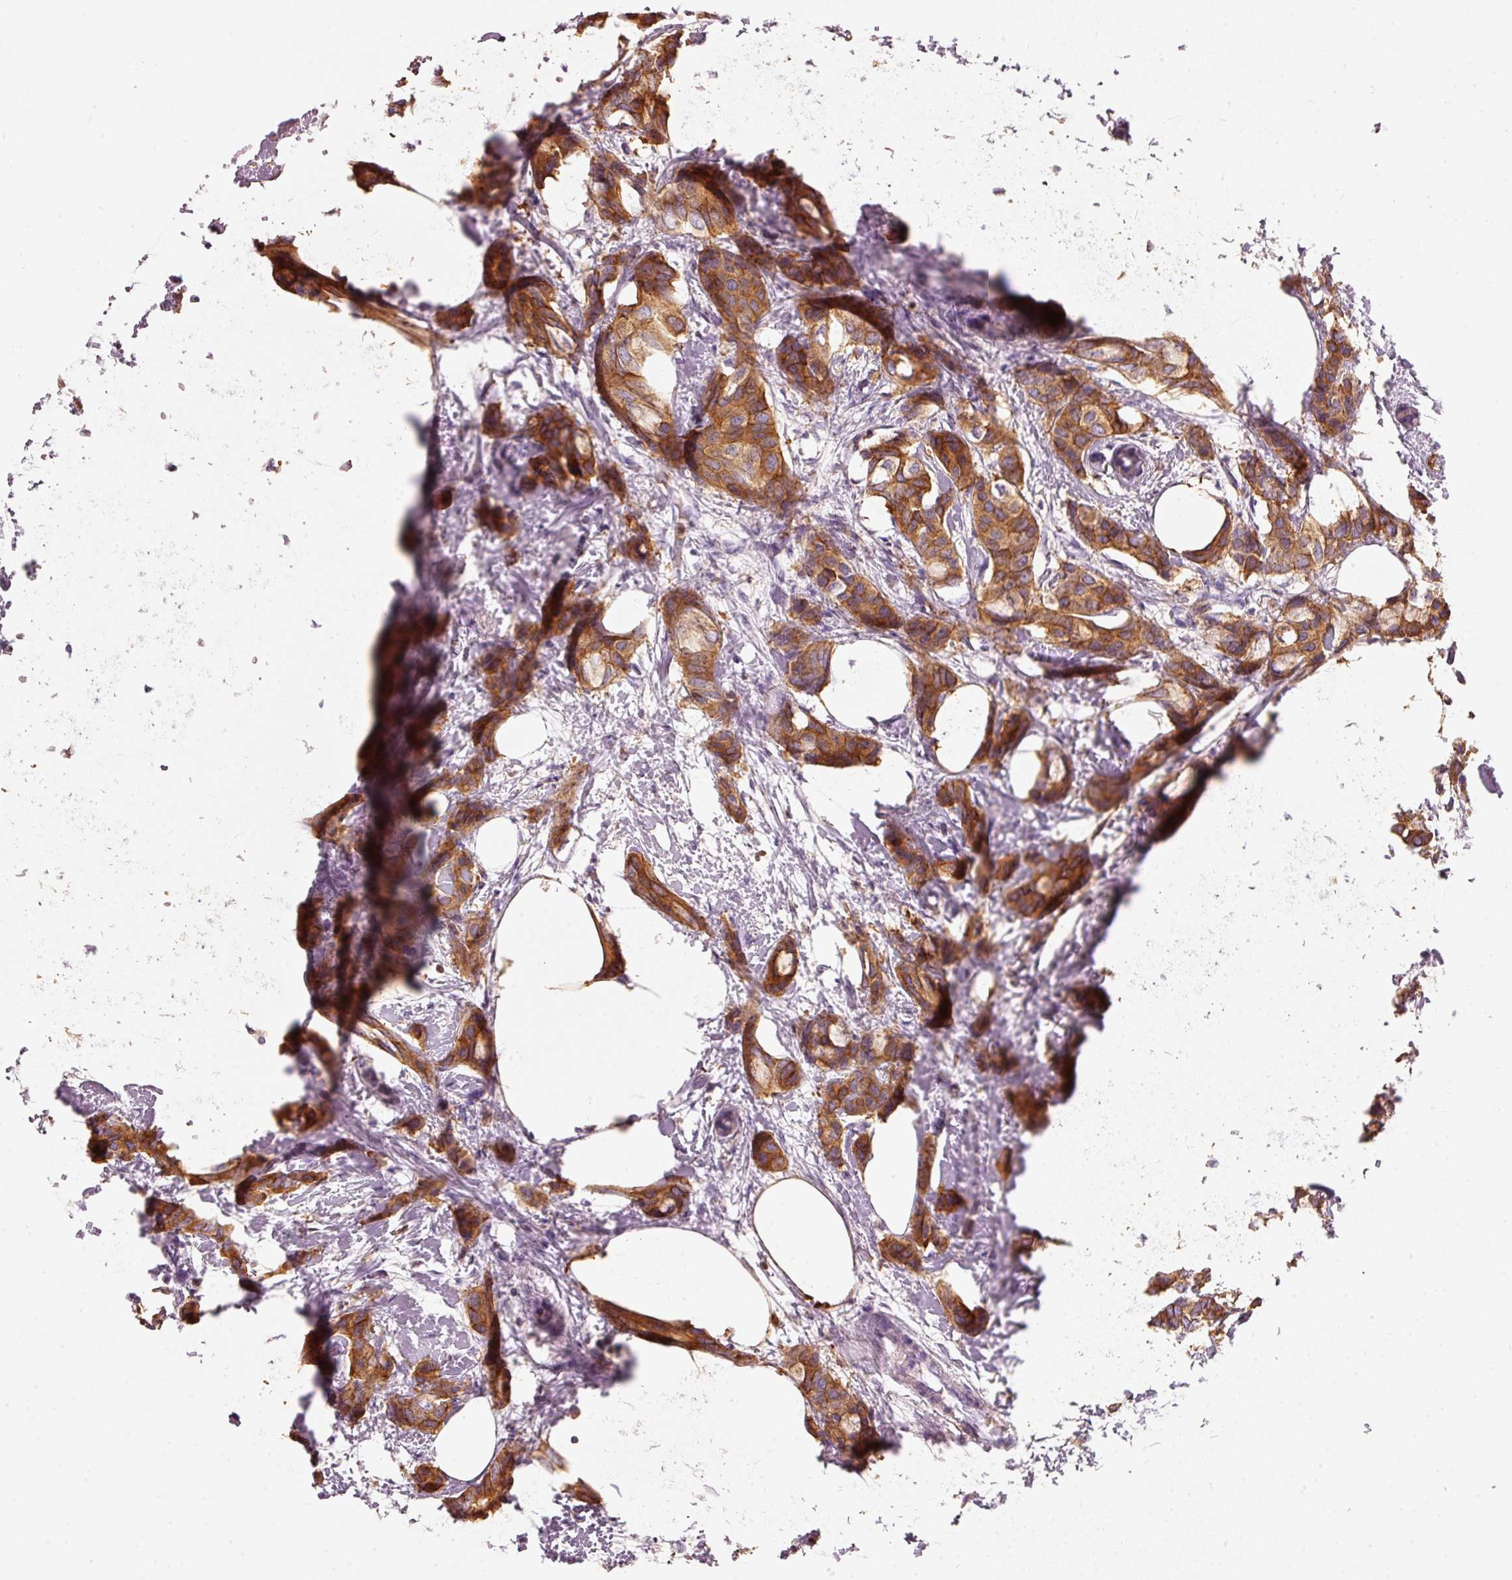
{"staining": {"intensity": "strong", "quantity": ">75%", "location": "cytoplasmic/membranous"}, "tissue": "breast cancer", "cell_type": "Tumor cells", "image_type": "cancer", "snomed": [{"axis": "morphology", "description": "Duct carcinoma"}, {"axis": "topography", "description": "Breast"}], "caption": "The image exhibits immunohistochemical staining of intraductal carcinoma (breast). There is strong cytoplasmic/membranous positivity is seen in approximately >75% of tumor cells.", "gene": "IQGAP2", "patient": {"sex": "female", "age": 73}}